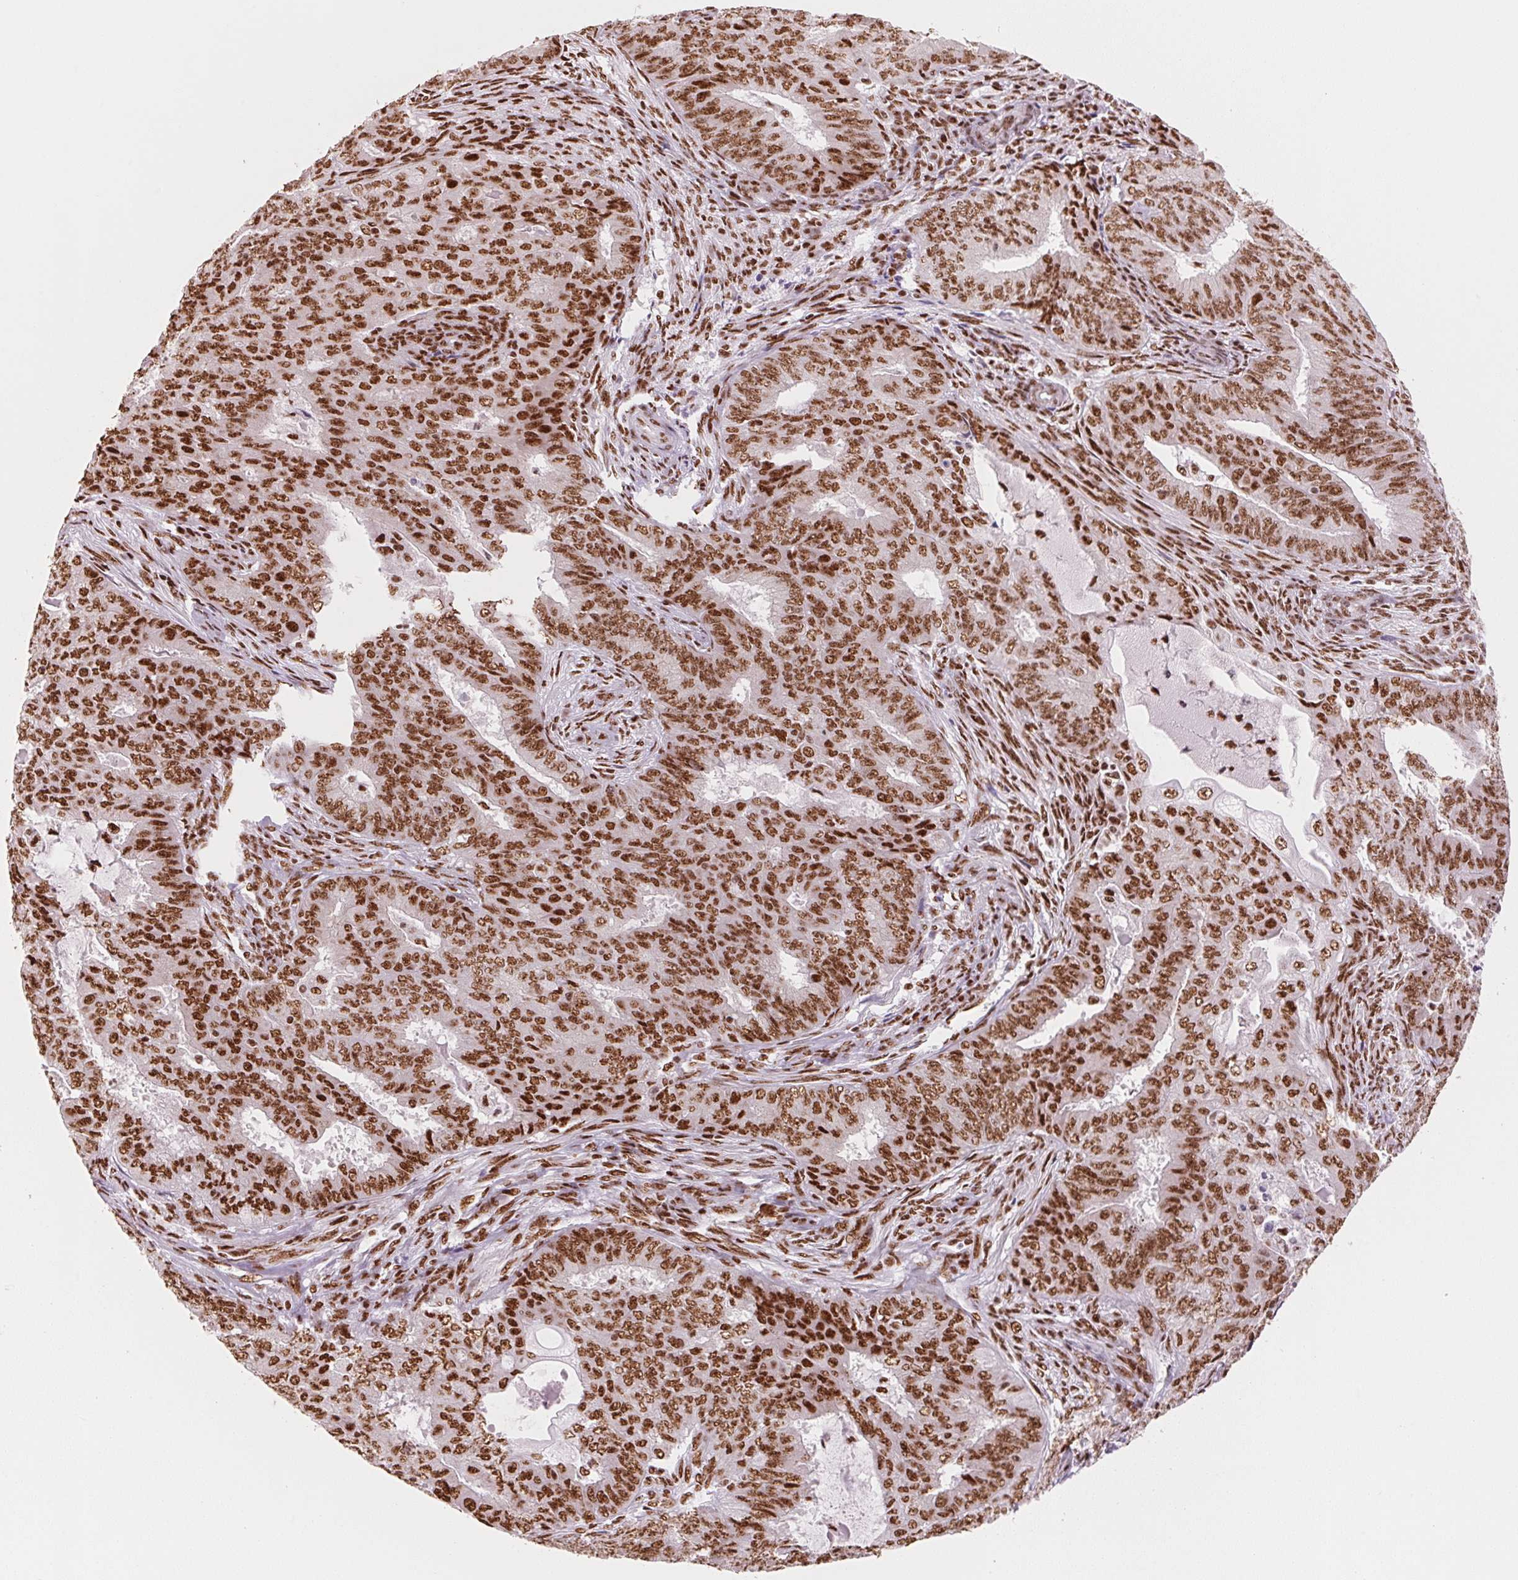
{"staining": {"intensity": "strong", "quantity": ">75%", "location": "nuclear"}, "tissue": "endometrial cancer", "cell_type": "Tumor cells", "image_type": "cancer", "snomed": [{"axis": "morphology", "description": "Adenocarcinoma, NOS"}, {"axis": "topography", "description": "Endometrium"}], "caption": "Endometrial adenocarcinoma tissue displays strong nuclear staining in about >75% of tumor cells, visualized by immunohistochemistry.", "gene": "NXF1", "patient": {"sex": "female", "age": 62}}